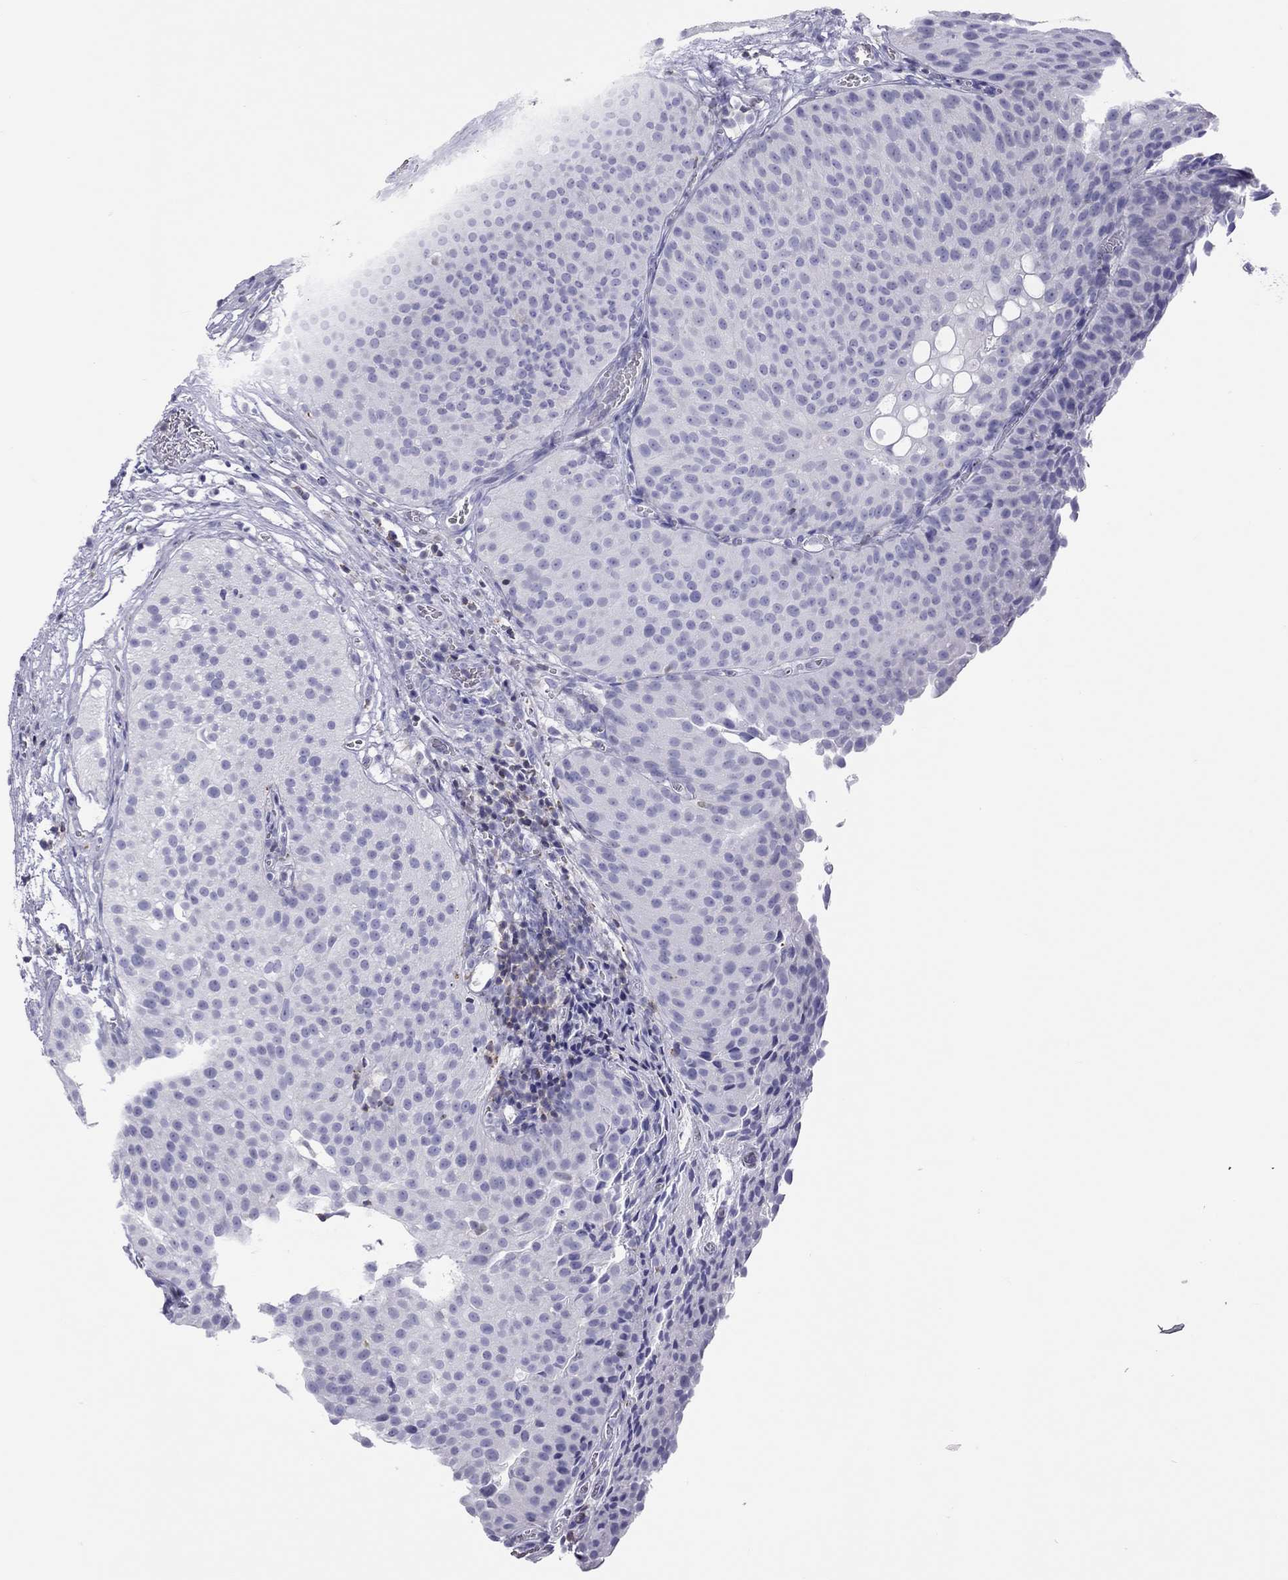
{"staining": {"intensity": "negative", "quantity": "none", "location": "none"}, "tissue": "urothelial cancer", "cell_type": "Tumor cells", "image_type": "cancer", "snomed": [{"axis": "morphology", "description": "Urothelial carcinoma, Low grade"}, {"axis": "topography", "description": "Urinary bladder"}], "caption": "Immunohistochemistry (IHC) photomicrograph of neoplastic tissue: human urothelial carcinoma (low-grade) stained with DAB displays no significant protein staining in tumor cells. (Stains: DAB (3,3'-diaminobenzidine) immunohistochemistry (IHC) with hematoxylin counter stain, Microscopy: brightfield microscopy at high magnification).", "gene": "STAG3", "patient": {"sex": "male", "age": 80}}